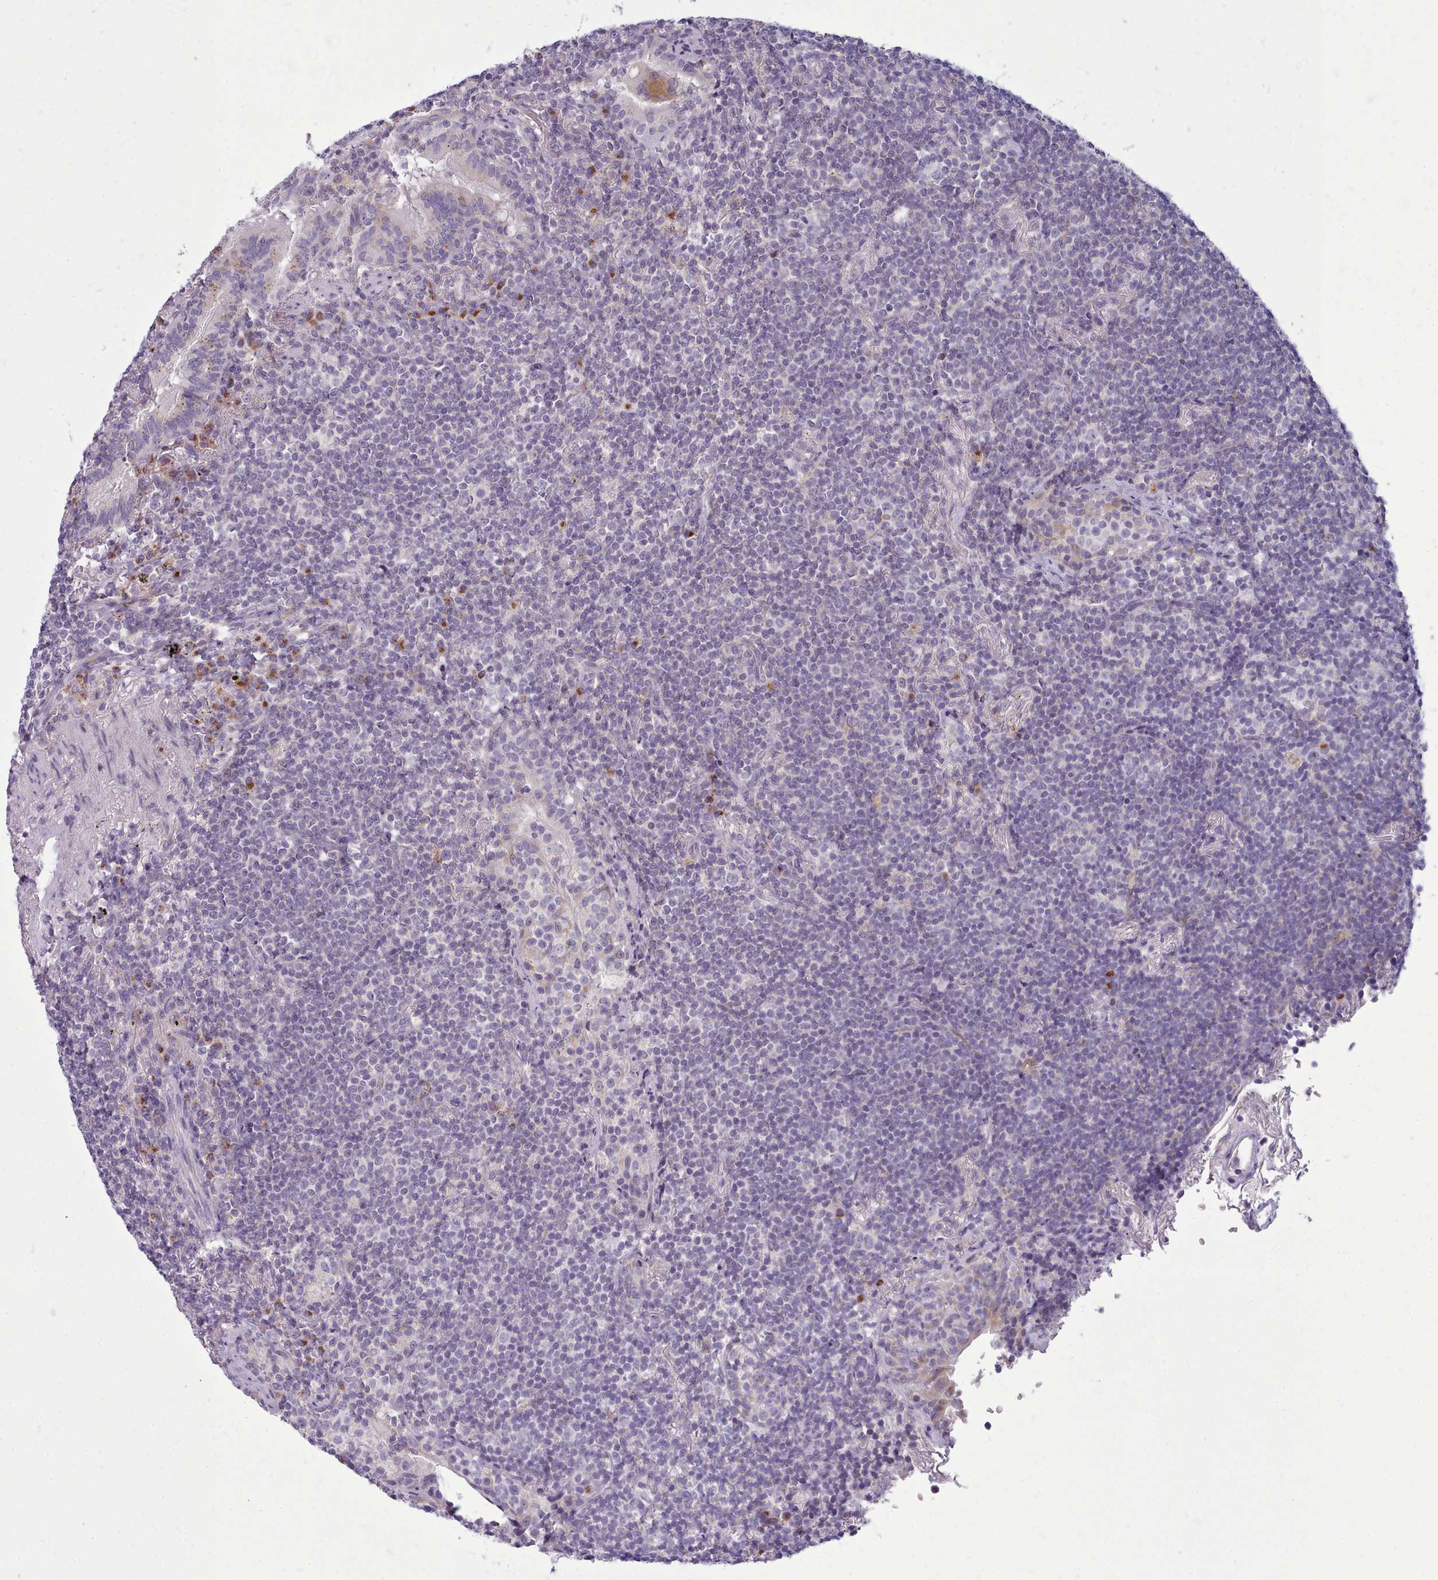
{"staining": {"intensity": "negative", "quantity": "none", "location": "none"}, "tissue": "lymphoma", "cell_type": "Tumor cells", "image_type": "cancer", "snomed": [{"axis": "morphology", "description": "Malignant lymphoma, non-Hodgkin's type, Low grade"}, {"axis": "topography", "description": "Lung"}], "caption": "Lymphoma was stained to show a protein in brown. There is no significant positivity in tumor cells.", "gene": "MYRFL", "patient": {"sex": "female", "age": 71}}